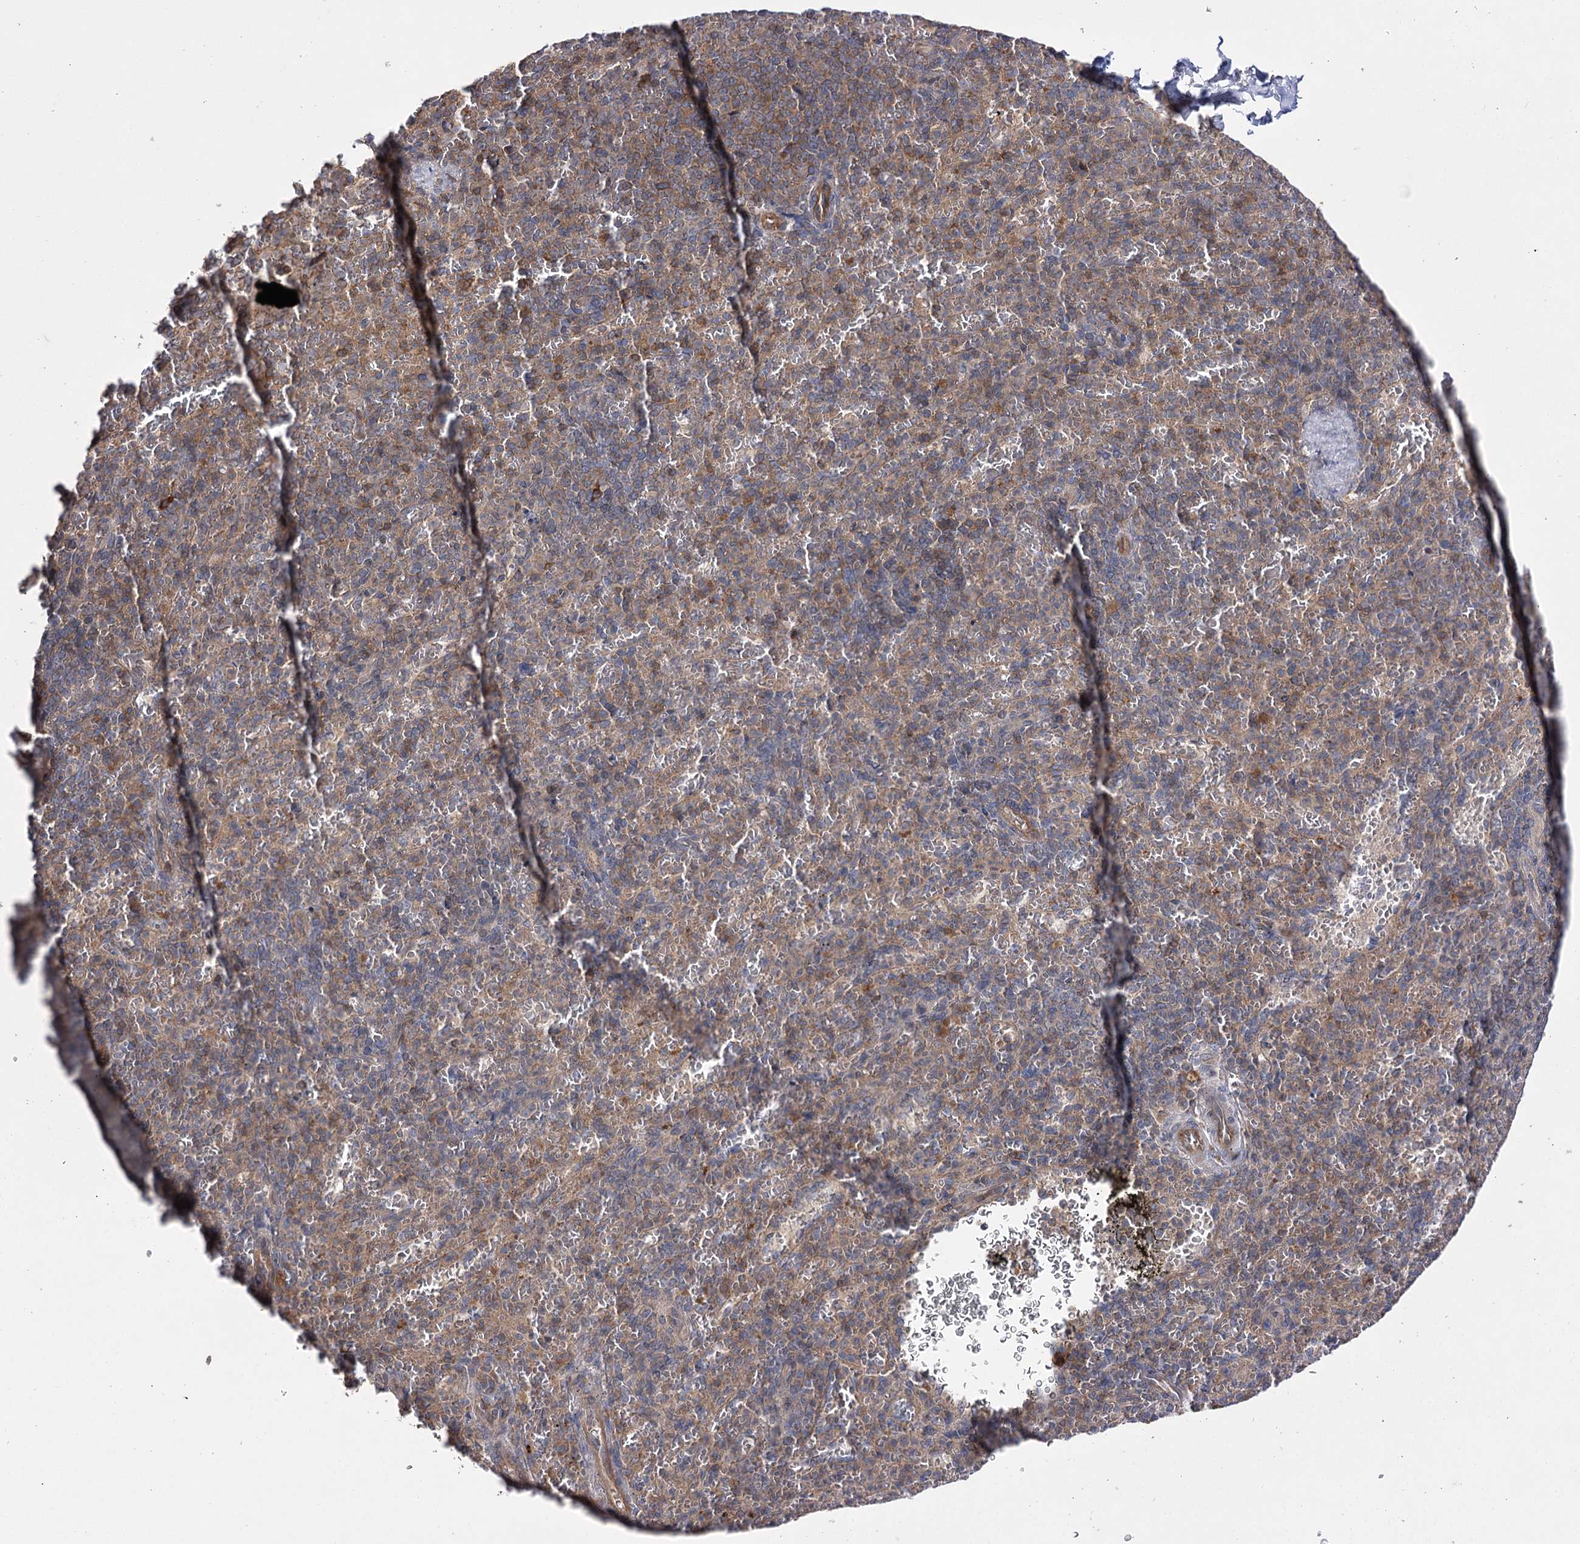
{"staining": {"intensity": "weak", "quantity": "<25%", "location": "cytoplasmic/membranous"}, "tissue": "spleen", "cell_type": "Cells in red pulp", "image_type": "normal", "snomed": [{"axis": "morphology", "description": "Normal tissue, NOS"}, {"axis": "topography", "description": "Spleen"}], "caption": "This is an immunohistochemistry (IHC) micrograph of benign spleen. There is no expression in cells in red pulp.", "gene": "BCR", "patient": {"sex": "female", "age": 74}}